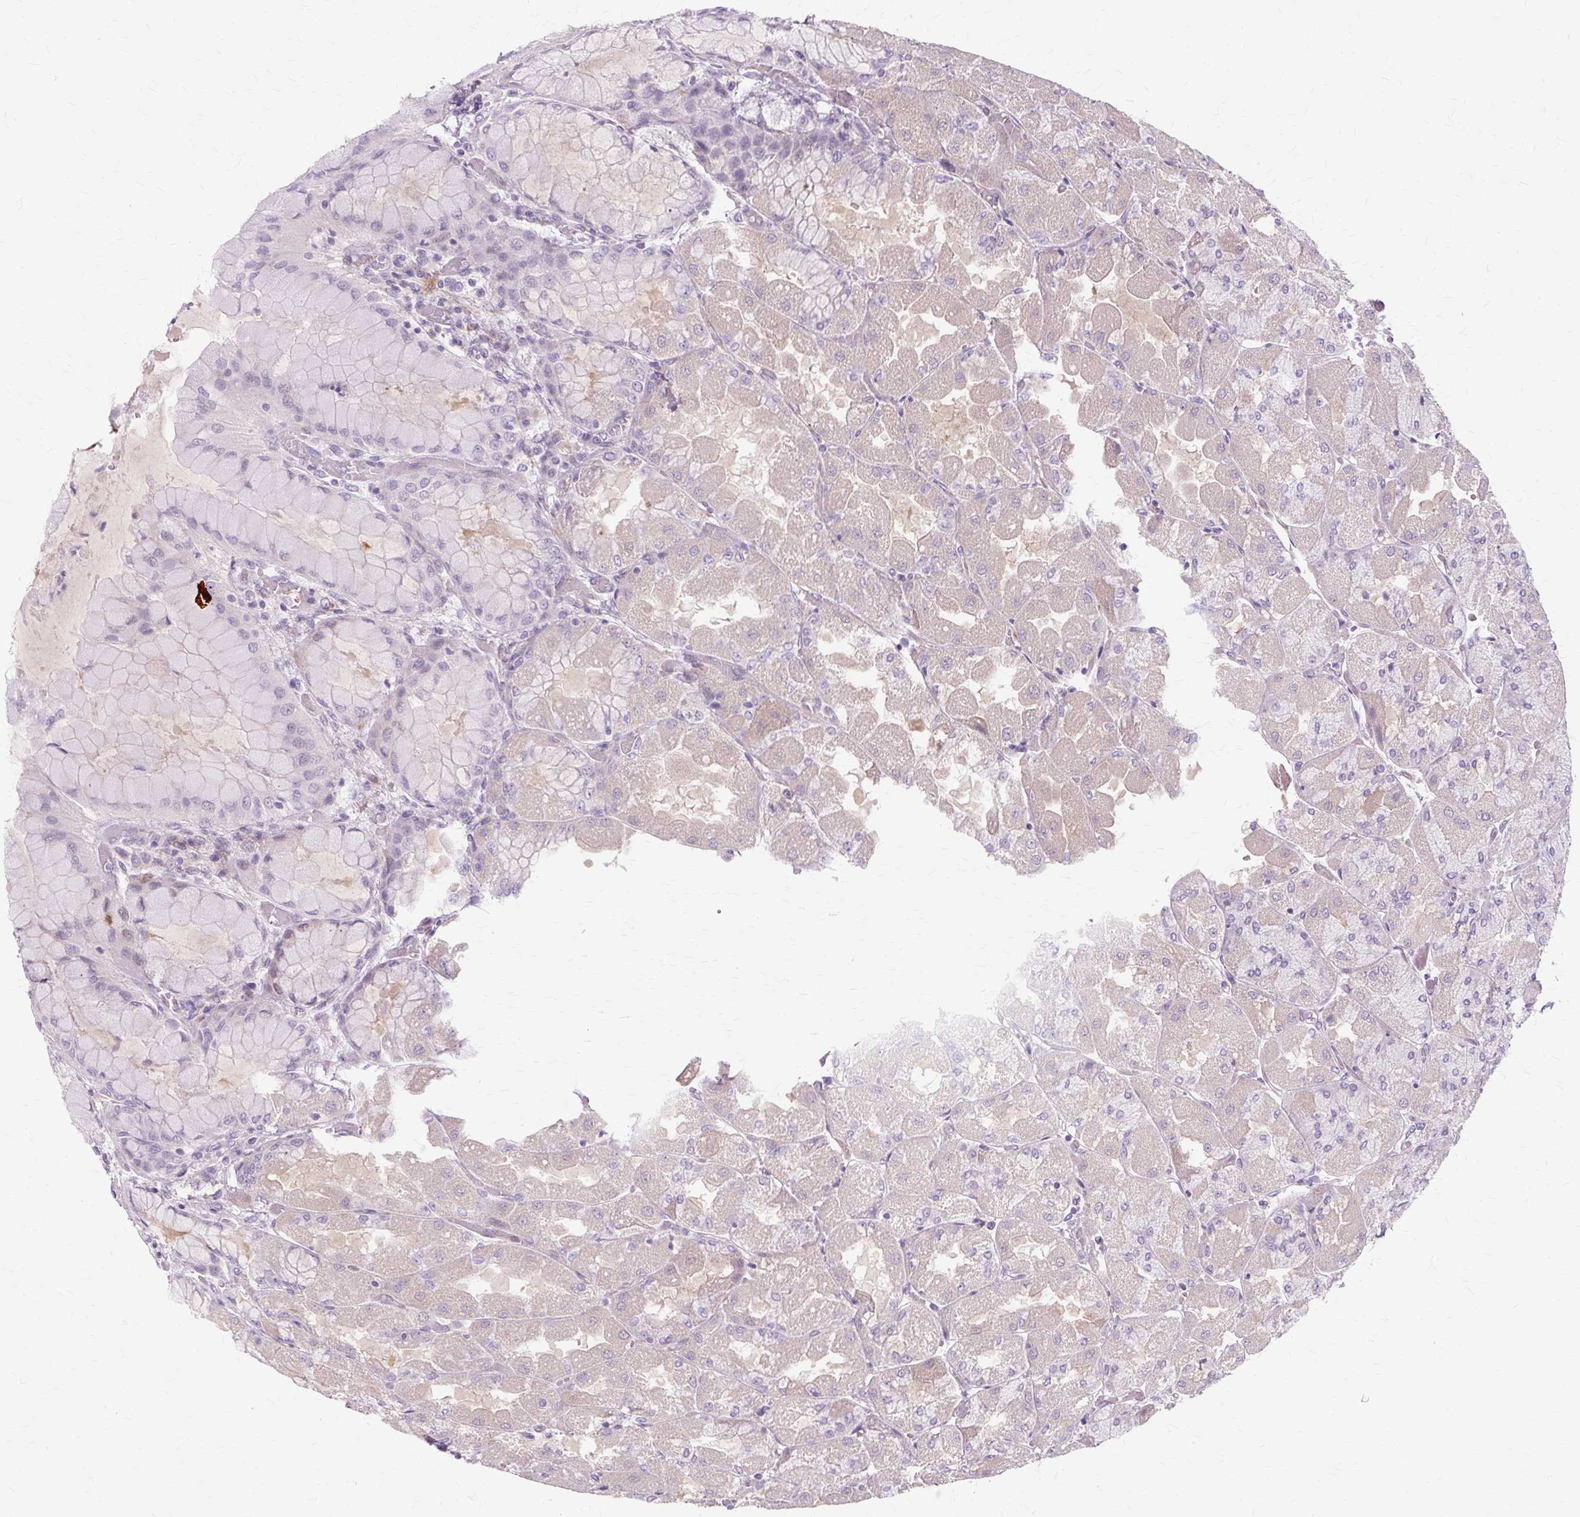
{"staining": {"intensity": "weak", "quantity": "25%-75%", "location": "cytoplasmic/membranous"}, "tissue": "stomach", "cell_type": "Glandular cells", "image_type": "normal", "snomed": [{"axis": "morphology", "description": "Normal tissue, NOS"}, {"axis": "topography", "description": "Stomach"}], "caption": "Human stomach stained for a protein (brown) exhibits weak cytoplasmic/membranous positive expression in approximately 25%-75% of glandular cells.", "gene": "ZNF35", "patient": {"sex": "female", "age": 61}}